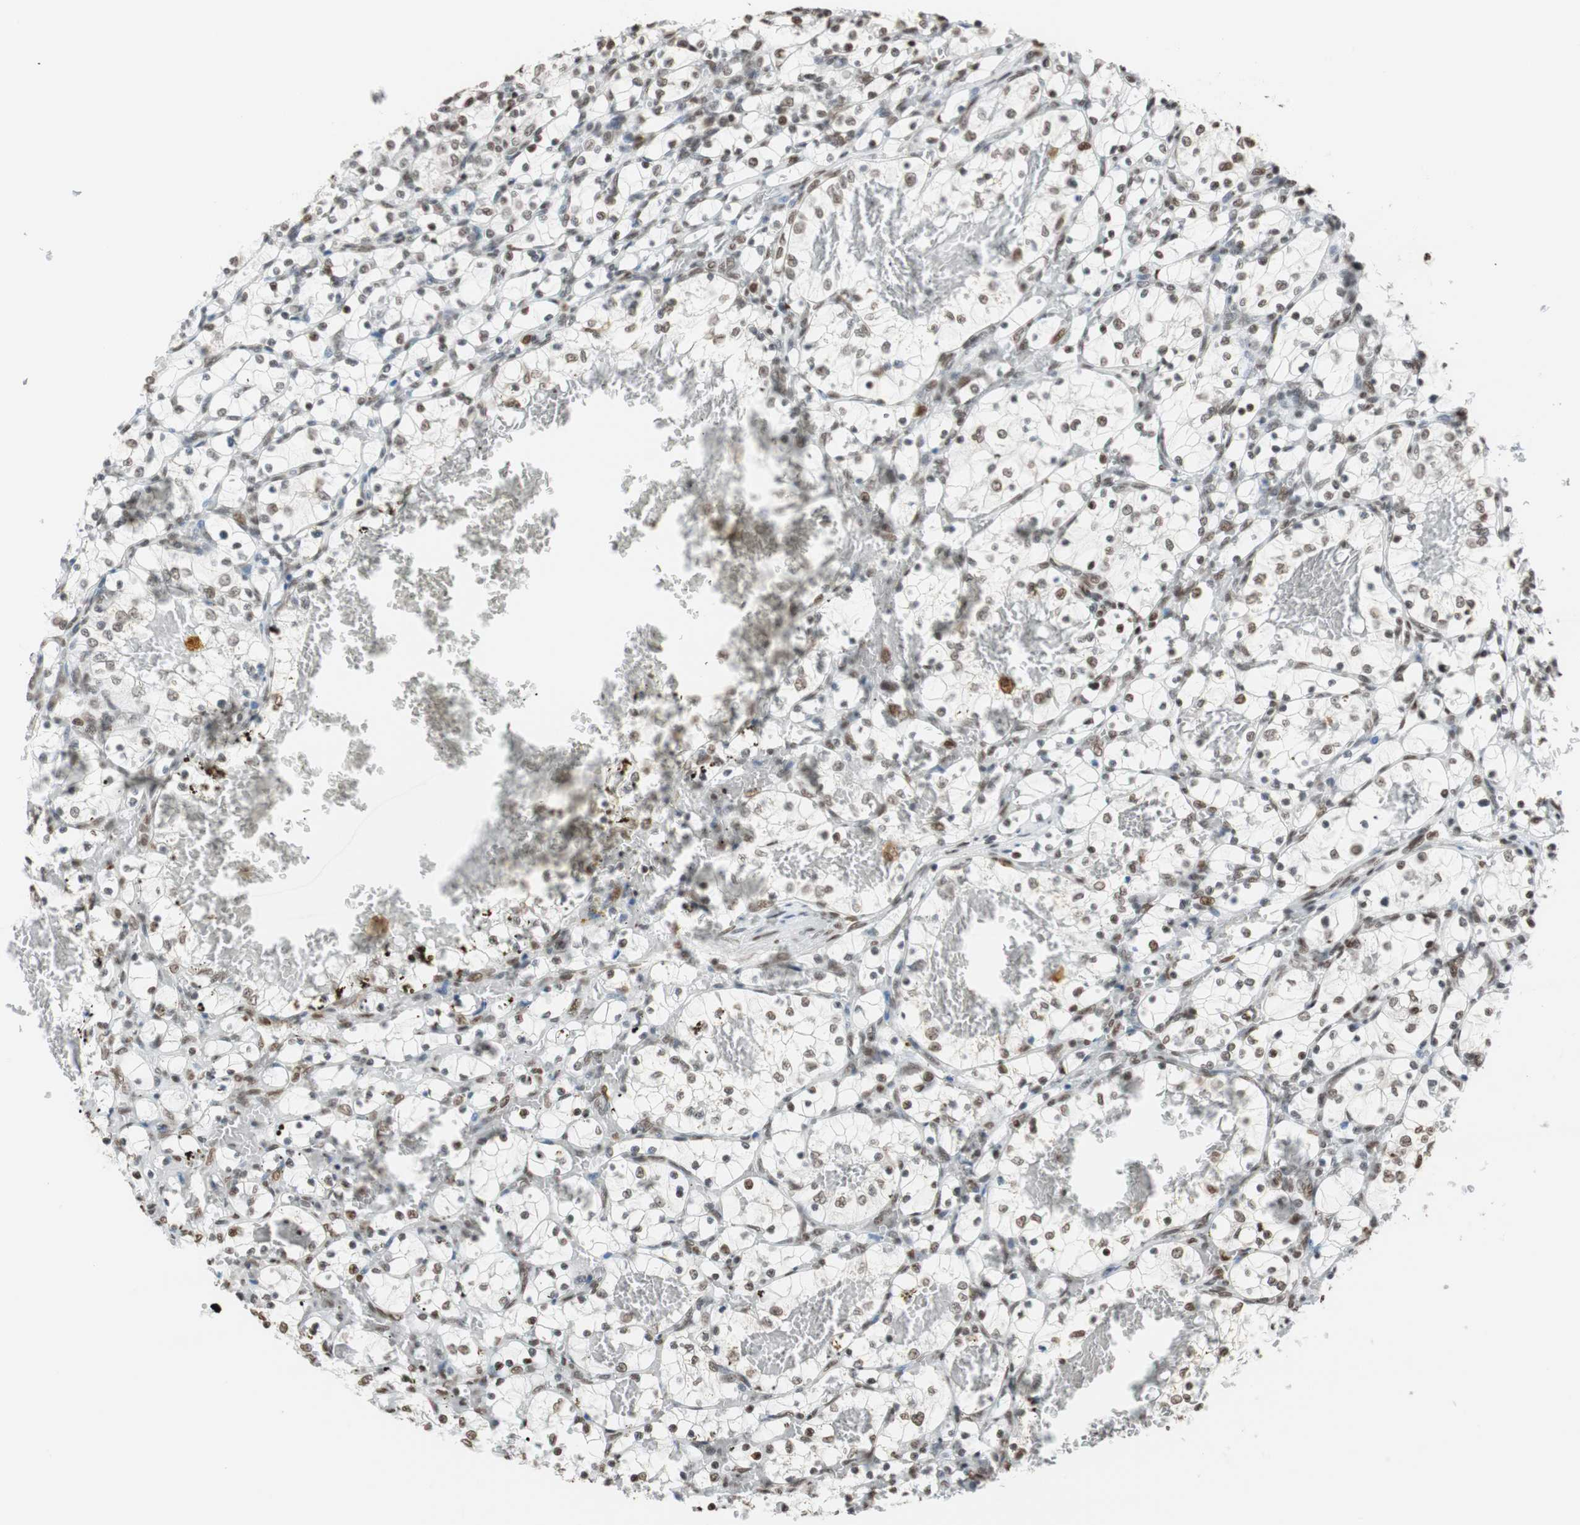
{"staining": {"intensity": "weak", "quantity": ">75%", "location": "nuclear"}, "tissue": "renal cancer", "cell_type": "Tumor cells", "image_type": "cancer", "snomed": [{"axis": "morphology", "description": "Adenocarcinoma, NOS"}, {"axis": "topography", "description": "Kidney"}], "caption": "Immunohistochemical staining of renal cancer (adenocarcinoma) shows low levels of weak nuclear protein expression in about >75% of tumor cells.", "gene": "FANCG", "patient": {"sex": "female", "age": 69}}